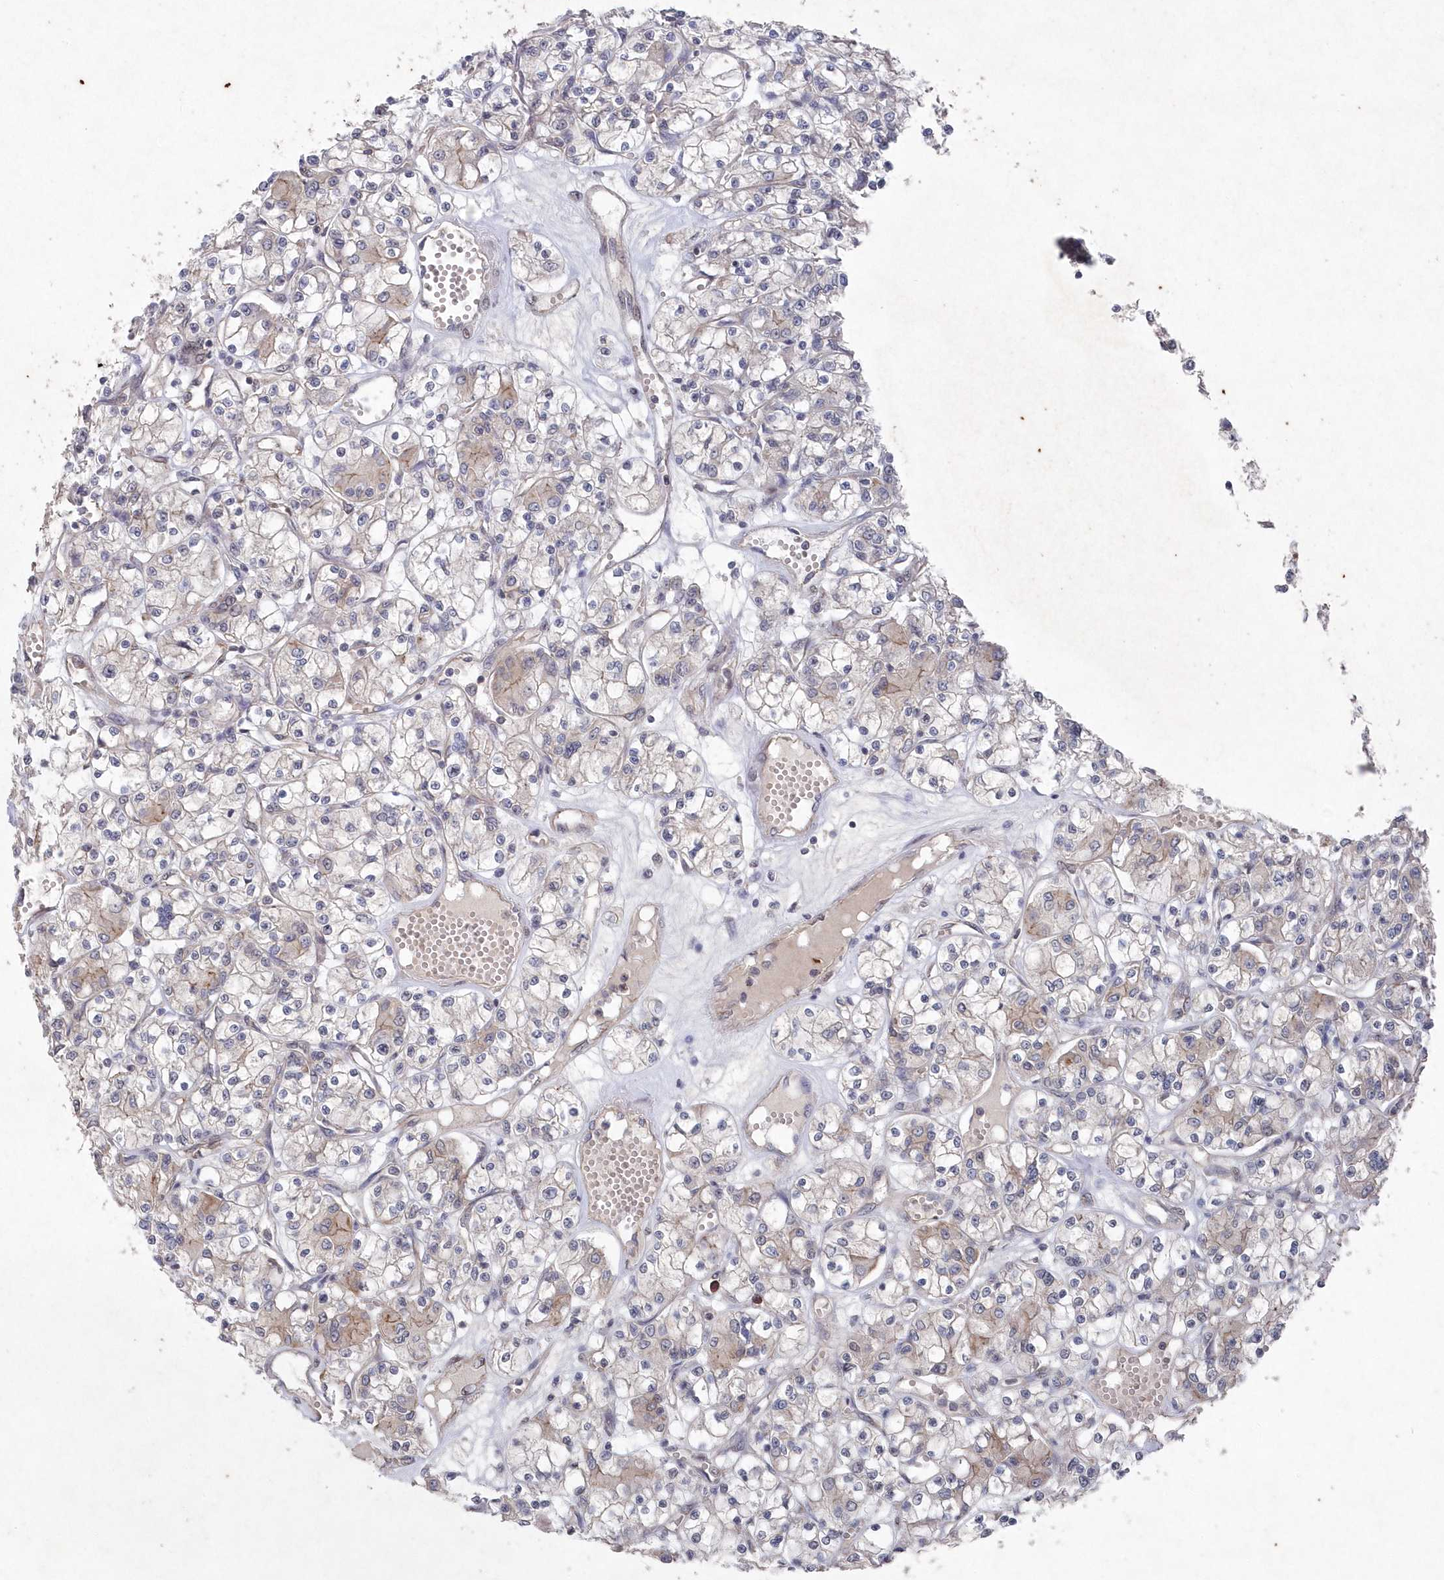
{"staining": {"intensity": "weak", "quantity": "<25%", "location": "cytoplasmic/membranous"}, "tissue": "renal cancer", "cell_type": "Tumor cells", "image_type": "cancer", "snomed": [{"axis": "morphology", "description": "Adenocarcinoma, NOS"}, {"axis": "topography", "description": "Kidney"}], "caption": "A histopathology image of human adenocarcinoma (renal) is negative for staining in tumor cells.", "gene": "VSIG2", "patient": {"sex": "female", "age": 59}}